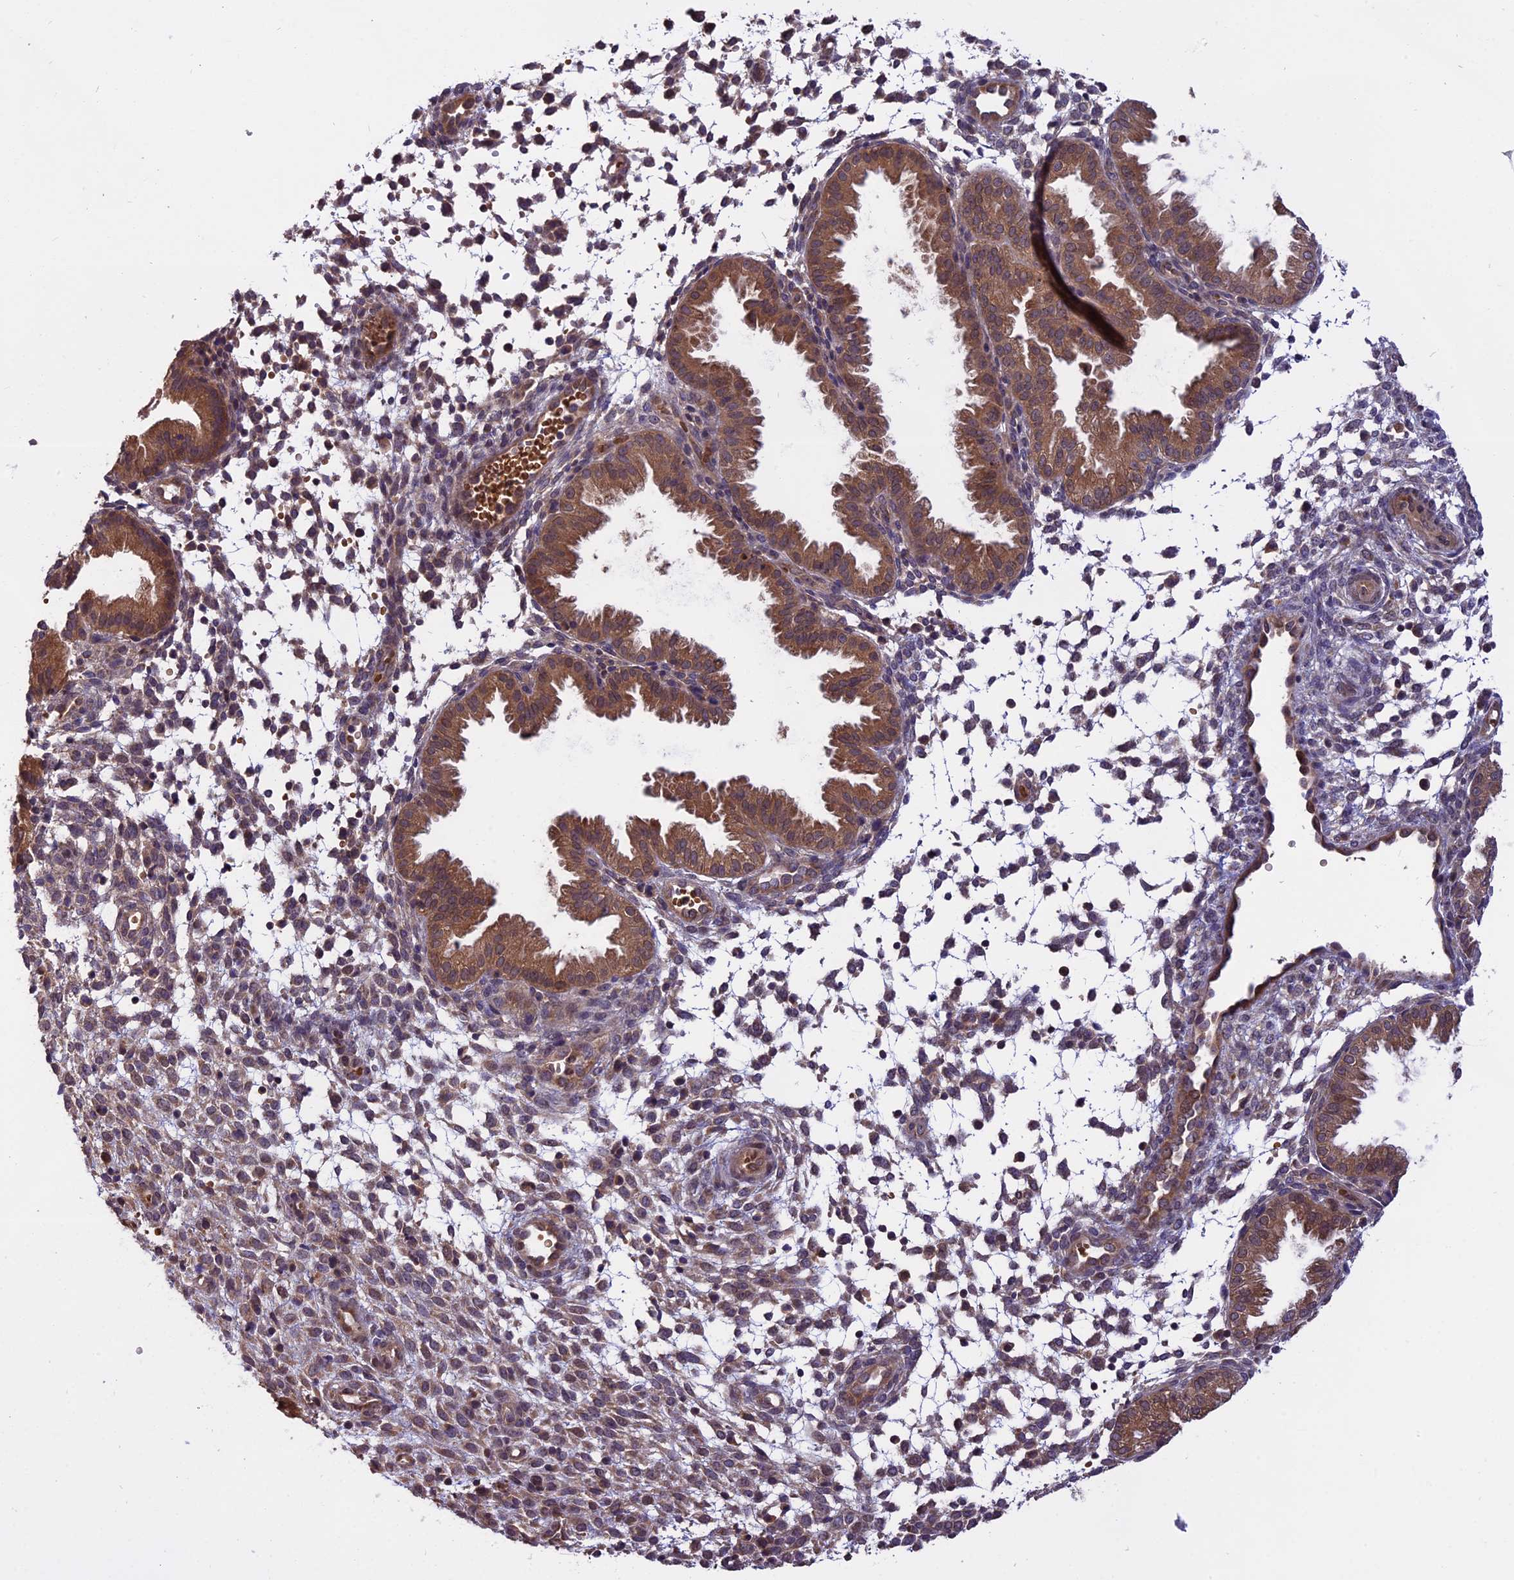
{"staining": {"intensity": "moderate", "quantity": "<25%", "location": "cytoplasmic/membranous"}, "tissue": "endometrium", "cell_type": "Cells in endometrial stroma", "image_type": "normal", "snomed": [{"axis": "morphology", "description": "Normal tissue, NOS"}, {"axis": "topography", "description": "Endometrium"}], "caption": "A brown stain shows moderate cytoplasmic/membranous positivity of a protein in cells in endometrial stroma of unremarkable human endometrium.", "gene": "CHMP2A", "patient": {"sex": "female", "age": 33}}